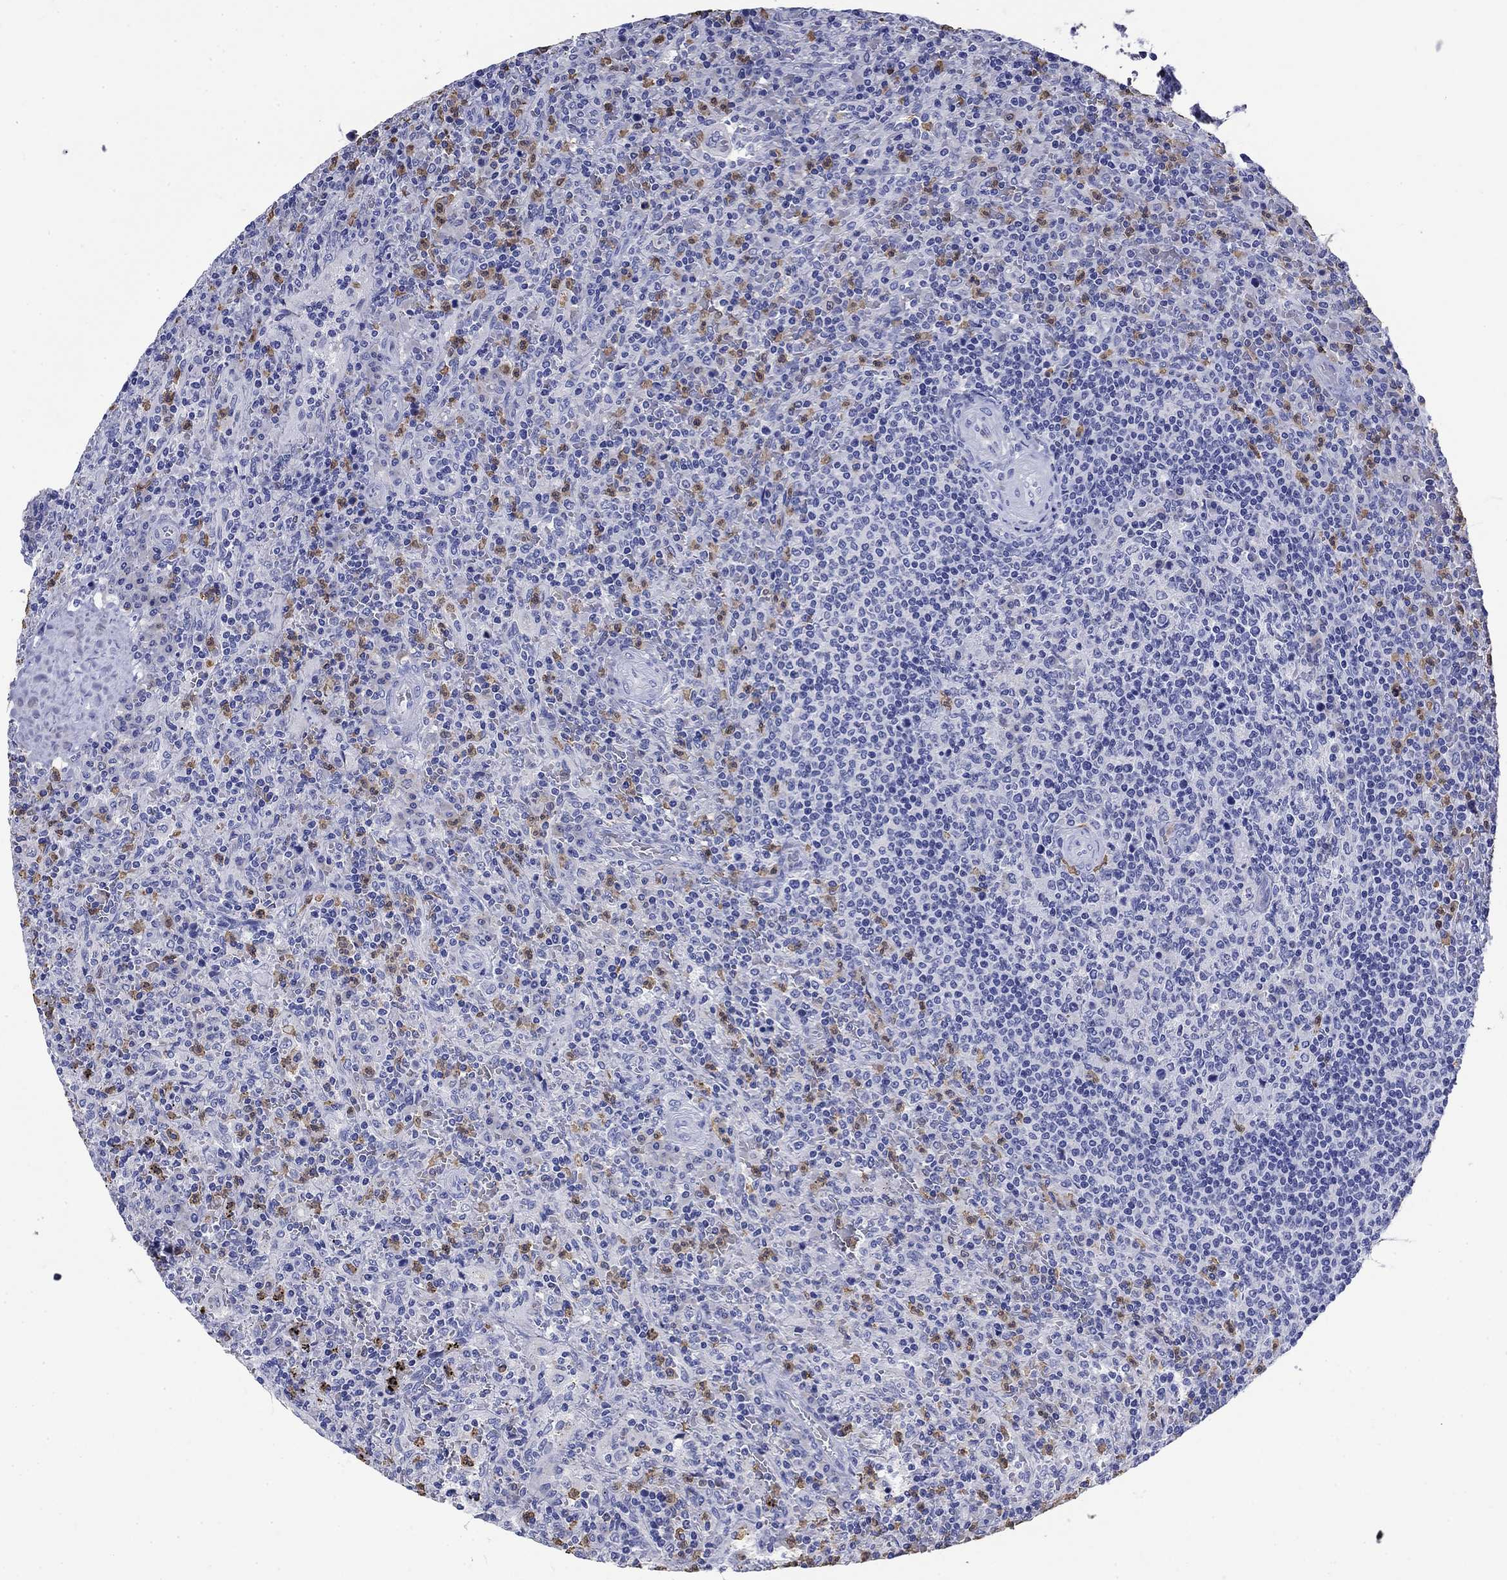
{"staining": {"intensity": "negative", "quantity": "none", "location": "none"}, "tissue": "lymphoma", "cell_type": "Tumor cells", "image_type": "cancer", "snomed": [{"axis": "morphology", "description": "Malignant lymphoma, non-Hodgkin's type, Low grade"}, {"axis": "topography", "description": "Spleen"}], "caption": "The micrograph demonstrates no staining of tumor cells in low-grade malignant lymphoma, non-Hodgkin's type.", "gene": "TFR2", "patient": {"sex": "male", "age": 62}}